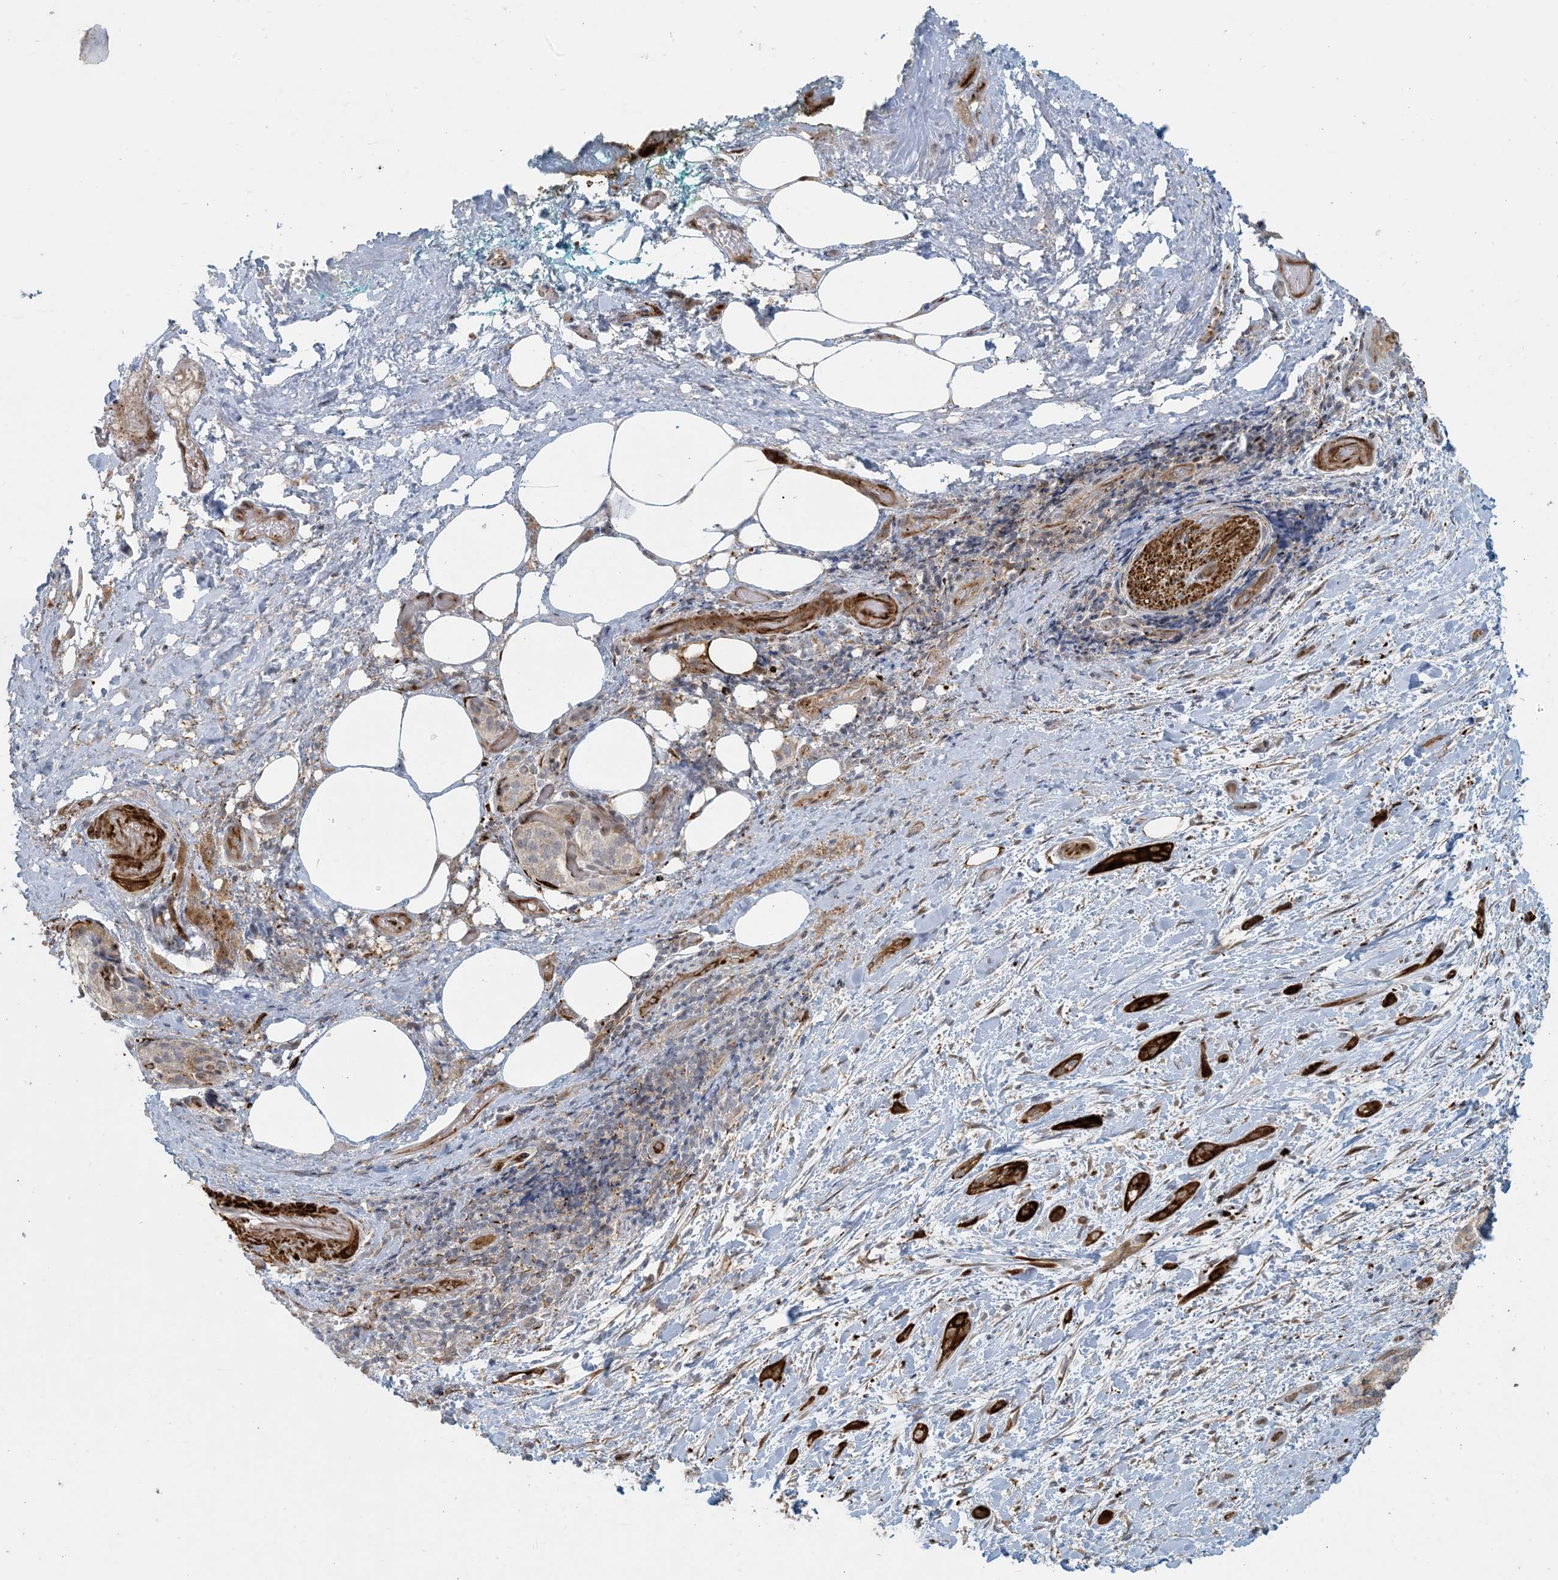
{"staining": {"intensity": "strong", "quantity": ">75%", "location": "cytoplasmic/membranous"}, "tissue": "pancreatic cancer", "cell_type": "Tumor cells", "image_type": "cancer", "snomed": [{"axis": "morphology", "description": "Normal tissue, NOS"}, {"axis": "morphology", "description": "Adenocarcinoma, NOS"}, {"axis": "topography", "description": "Pancreas"}, {"axis": "topography", "description": "Peripheral nerve tissue"}], "caption": "Pancreatic cancer stained for a protein (brown) displays strong cytoplasmic/membranous positive positivity in about >75% of tumor cells.", "gene": "BCORL1", "patient": {"sex": "female", "age": 63}}